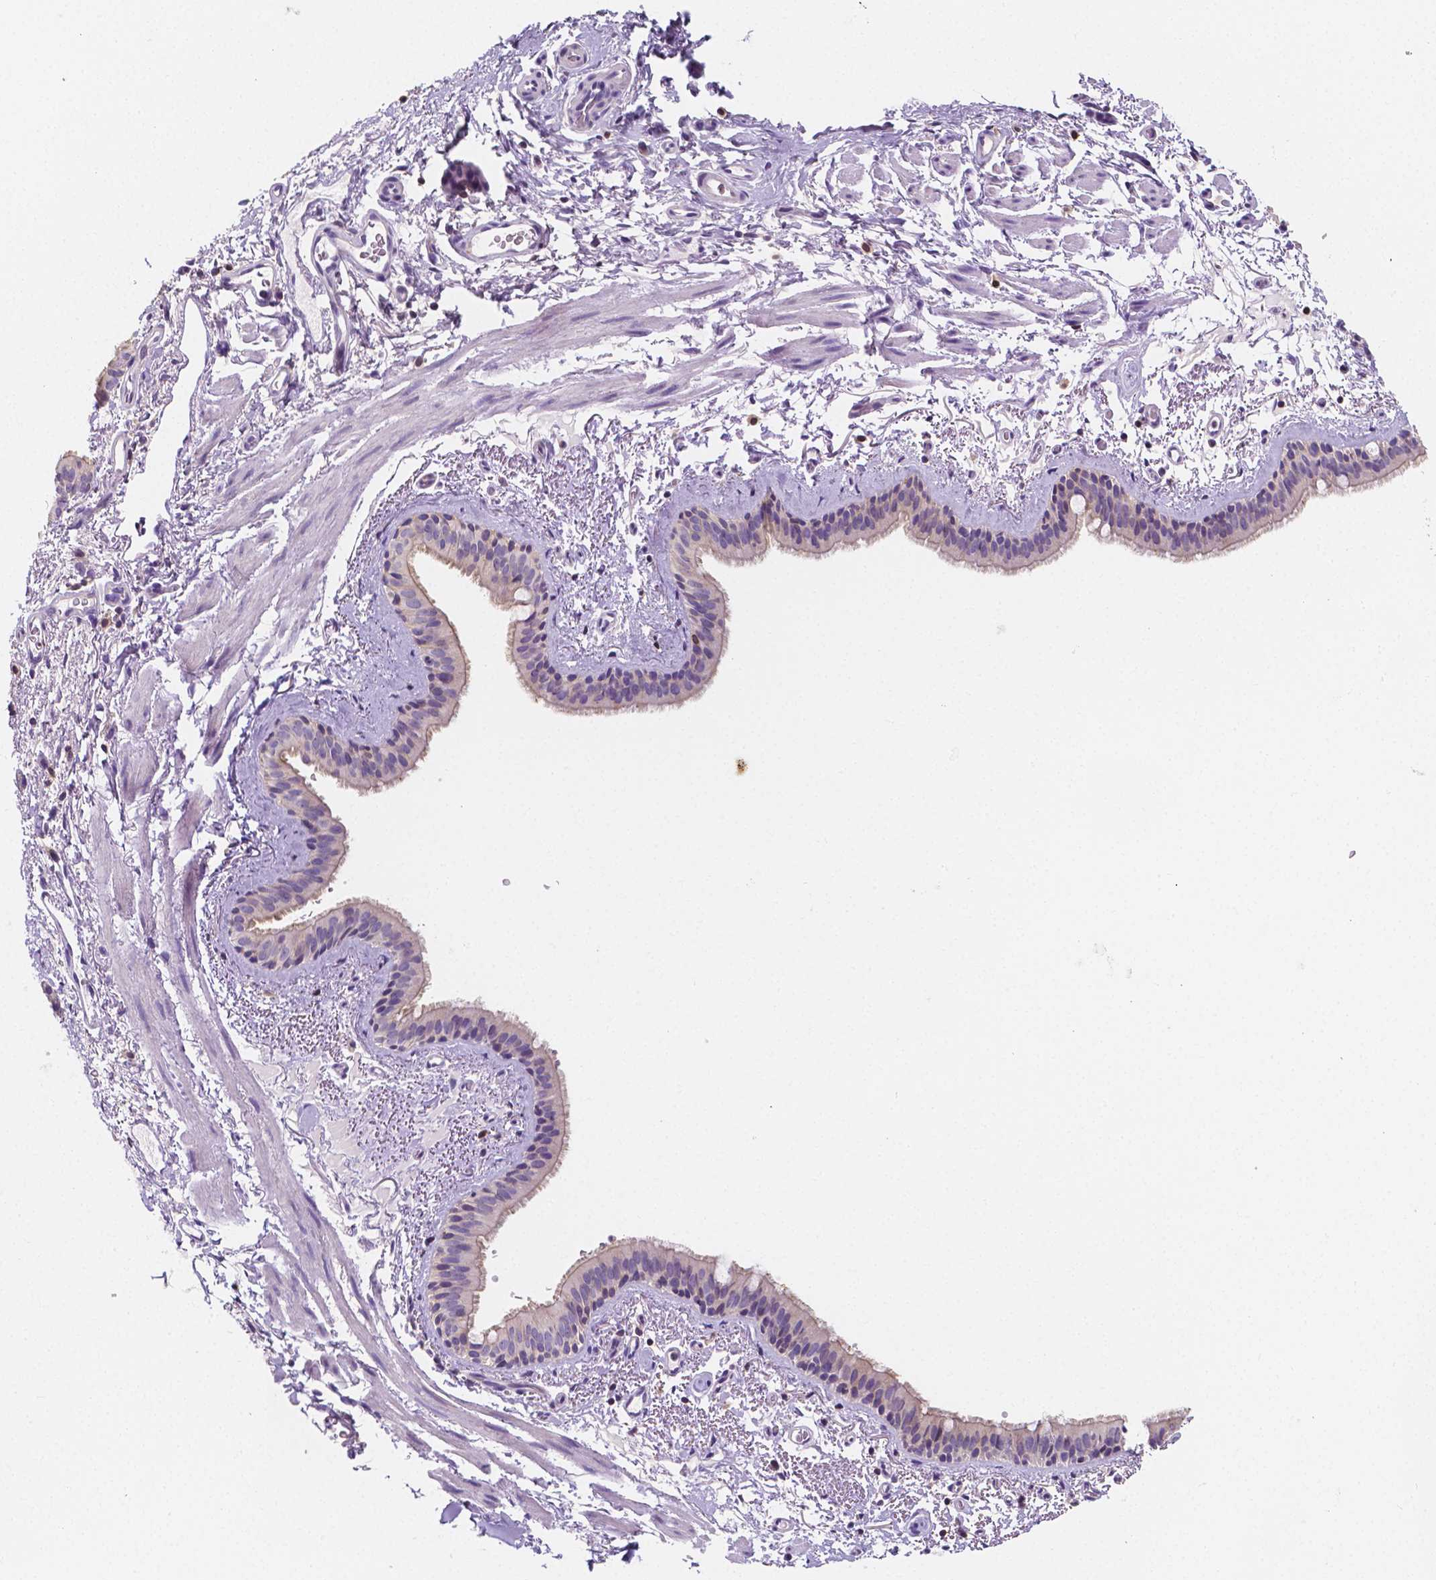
{"staining": {"intensity": "moderate", "quantity": "<25%", "location": "cytoplasmic/membranous"}, "tissue": "bronchus", "cell_type": "Respiratory epithelial cells", "image_type": "normal", "snomed": [{"axis": "morphology", "description": "Normal tissue, NOS"}, {"axis": "topography", "description": "Bronchus"}], "caption": "Moderate cytoplasmic/membranous staining for a protein is seen in approximately <25% of respiratory epithelial cells of unremarkable bronchus using IHC.", "gene": "GABRD", "patient": {"sex": "female", "age": 61}}